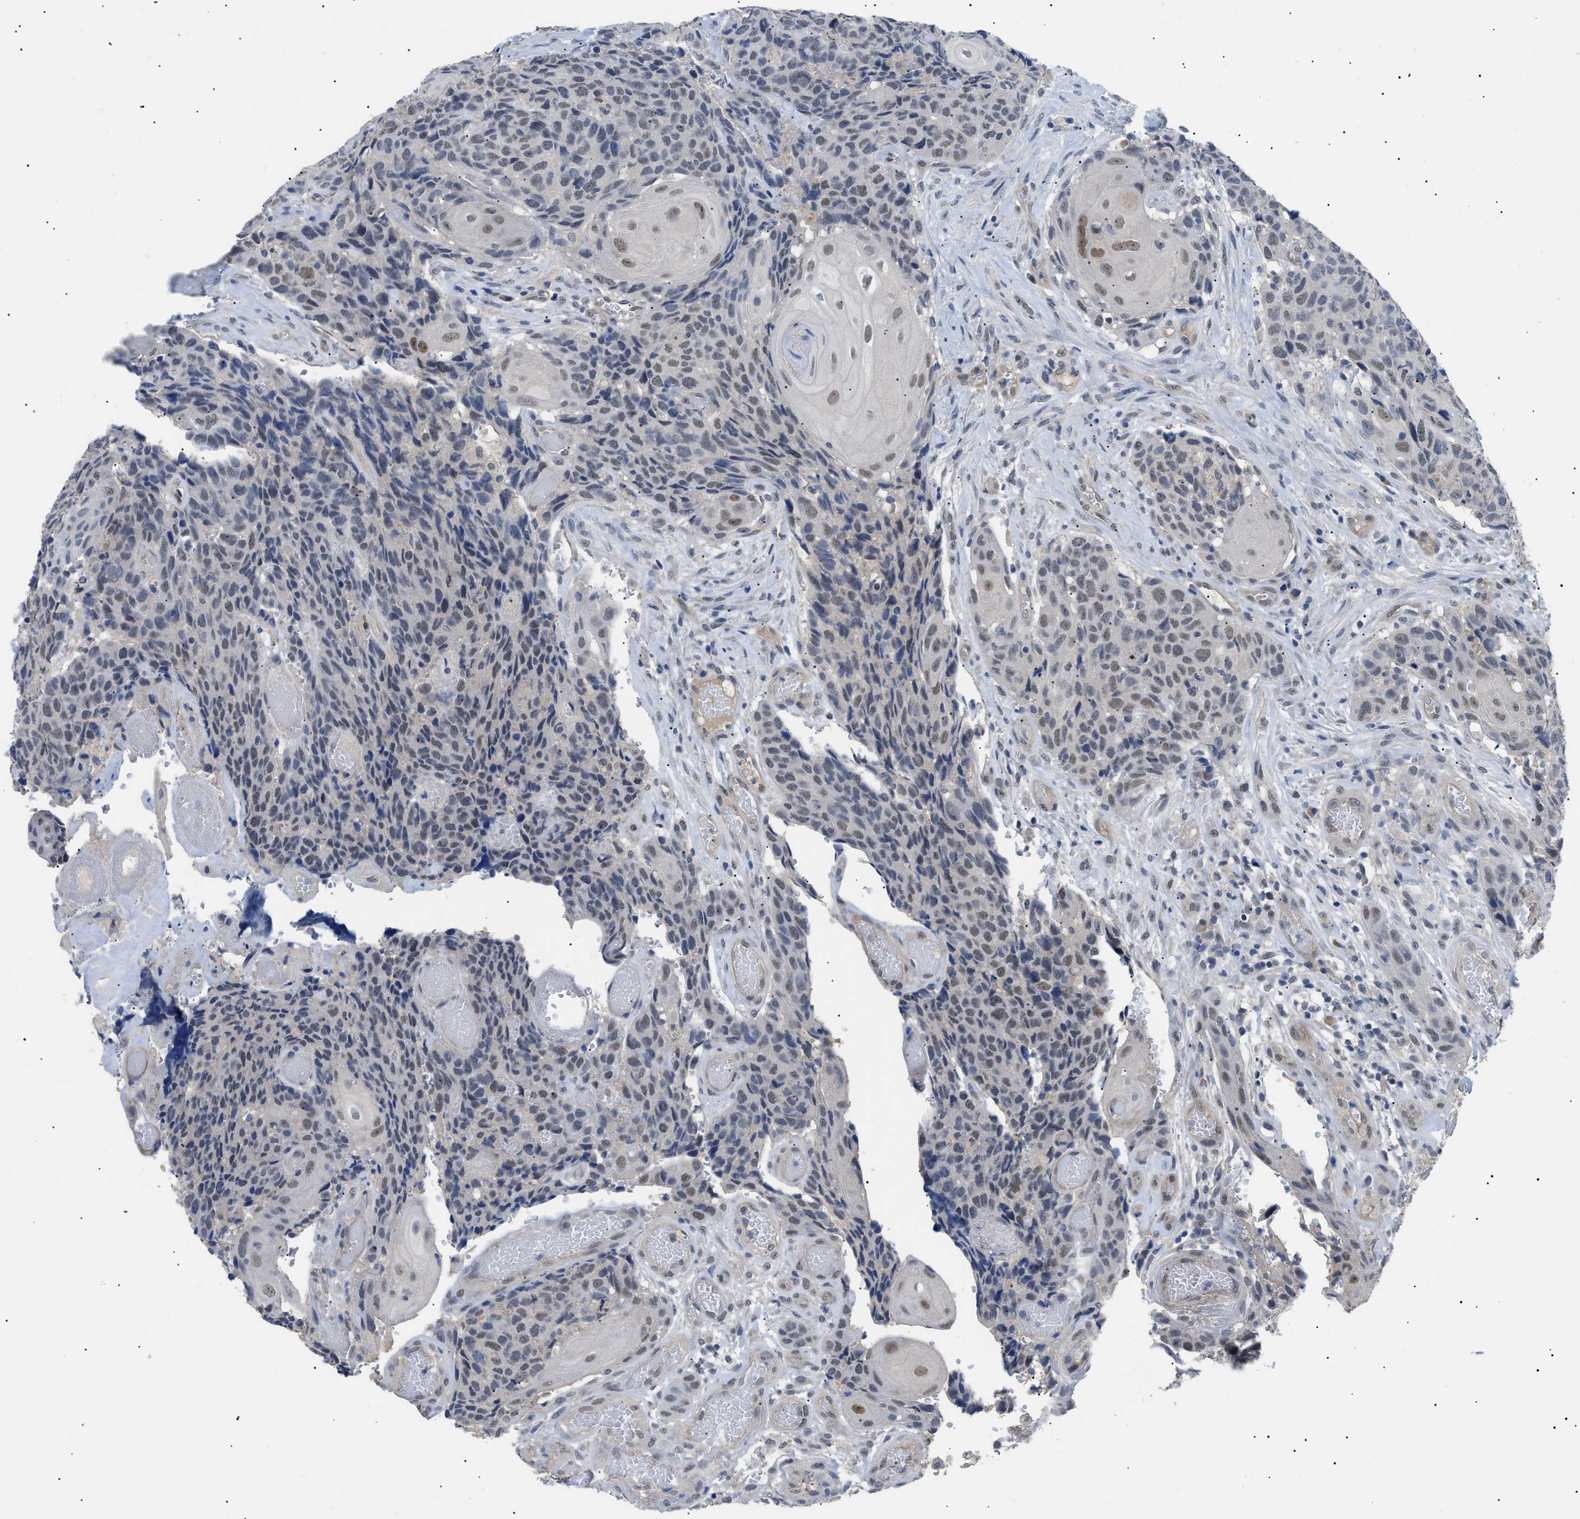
{"staining": {"intensity": "weak", "quantity": "25%-75%", "location": "nuclear"}, "tissue": "head and neck cancer", "cell_type": "Tumor cells", "image_type": "cancer", "snomed": [{"axis": "morphology", "description": "Squamous cell carcinoma, NOS"}, {"axis": "topography", "description": "Head-Neck"}], "caption": "Immunohistochemistry (IHC) (DAB) staining of human squamous cell carcinoma (head and neck) displays weak nuclear protein expression in about 25%-75% of tumor cells.", "gene": "CRCP", "patient": {"sex": "male", "age": 66}}